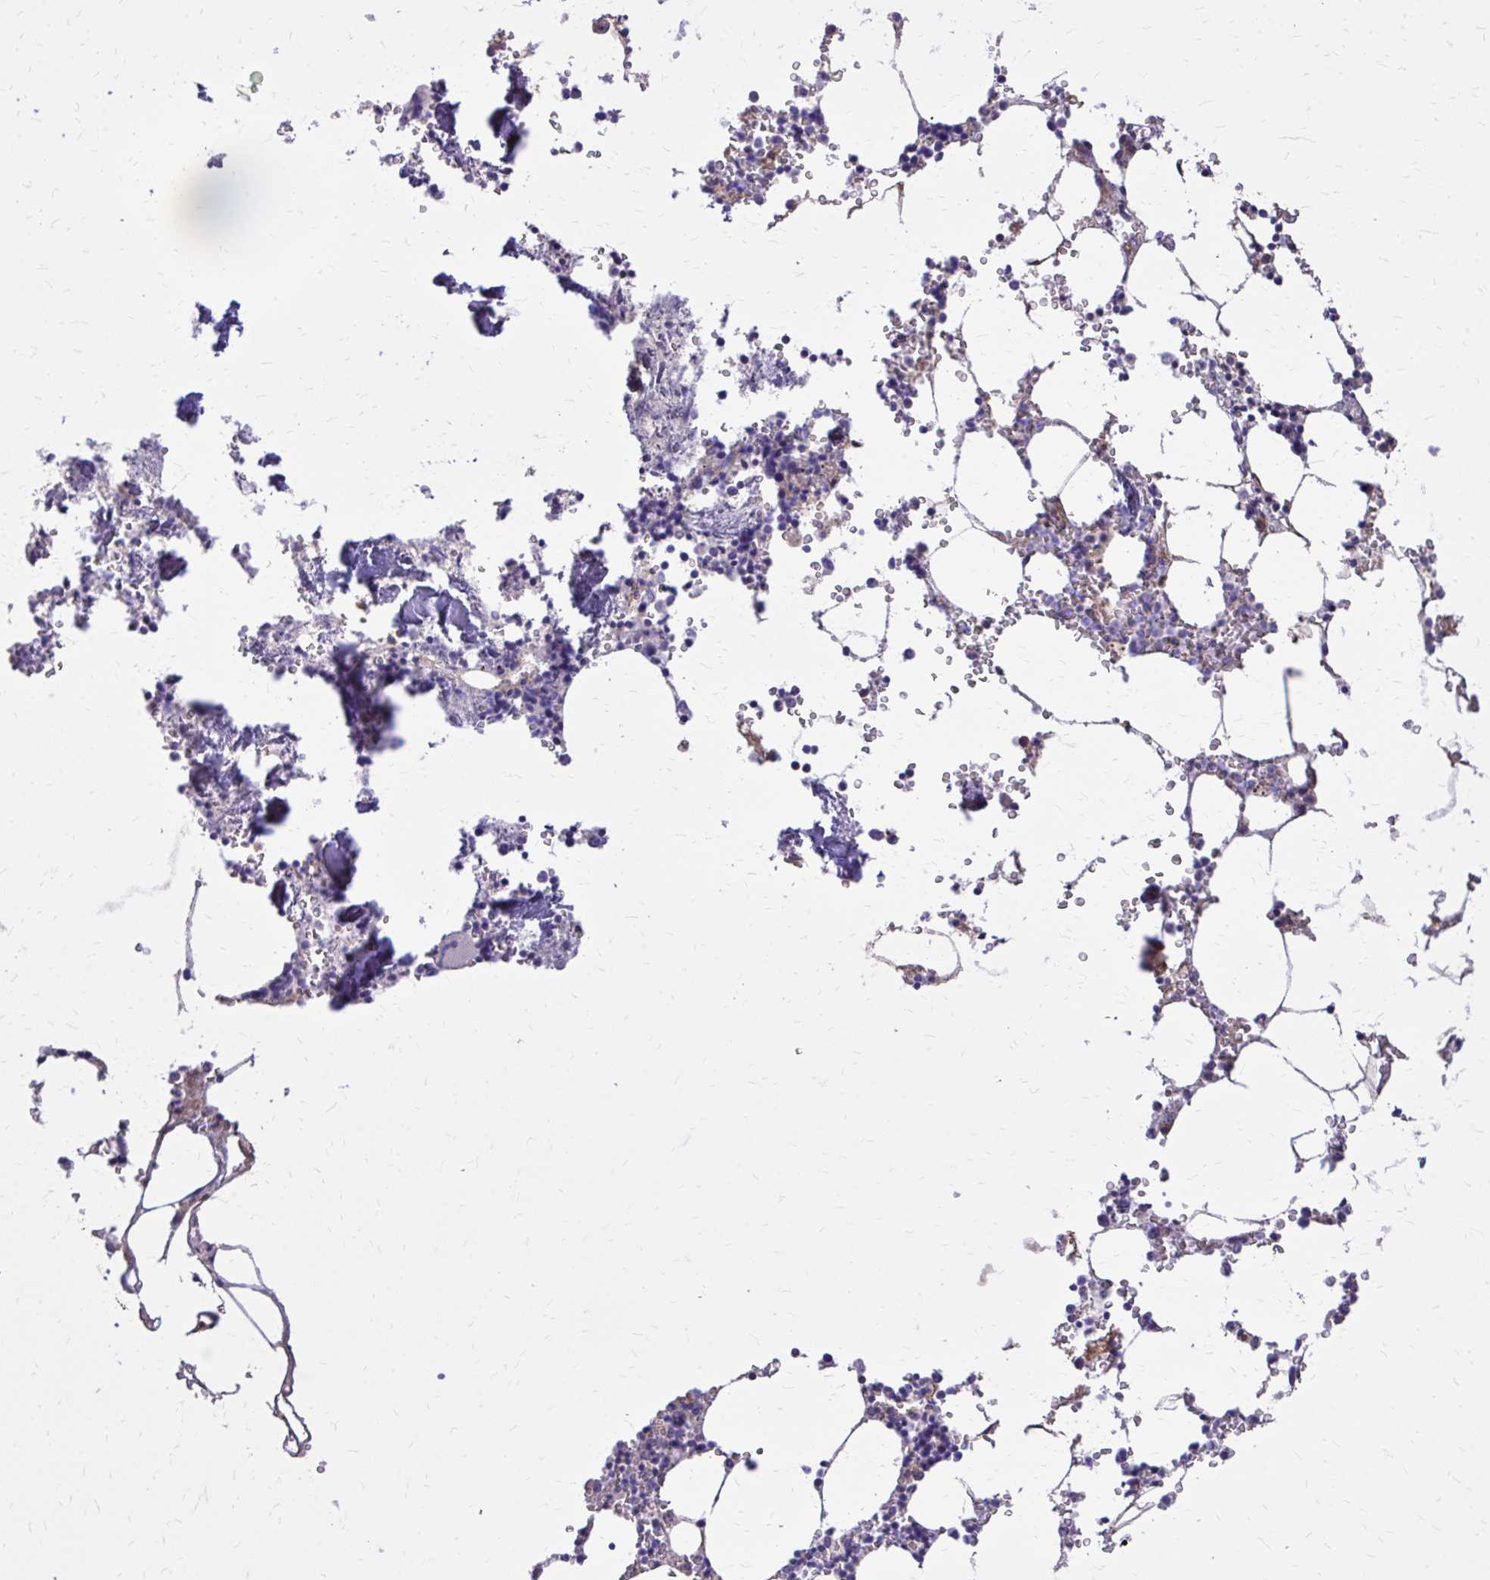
{"staining": {"intensity": "negative", "quantity": "none", "location": "none"}, "tissue": "bone marrow", "cell_type": "Hematopoietic cells", "image_type": "normal", "snomed": [{"axis": "morphology", "description": "Normal tissue, NOS"}, {"axis": "topography", "description": "Bone marrow"}], "caption": "Immunohistochemistry (IHC) histopathology image of benign bone marrow: human bone marrow stained with DAB shows no significant protein staining in hematopoietic cells.", "gene": "EPB41L1", "patient": {"sex": "male", "age": 54}}